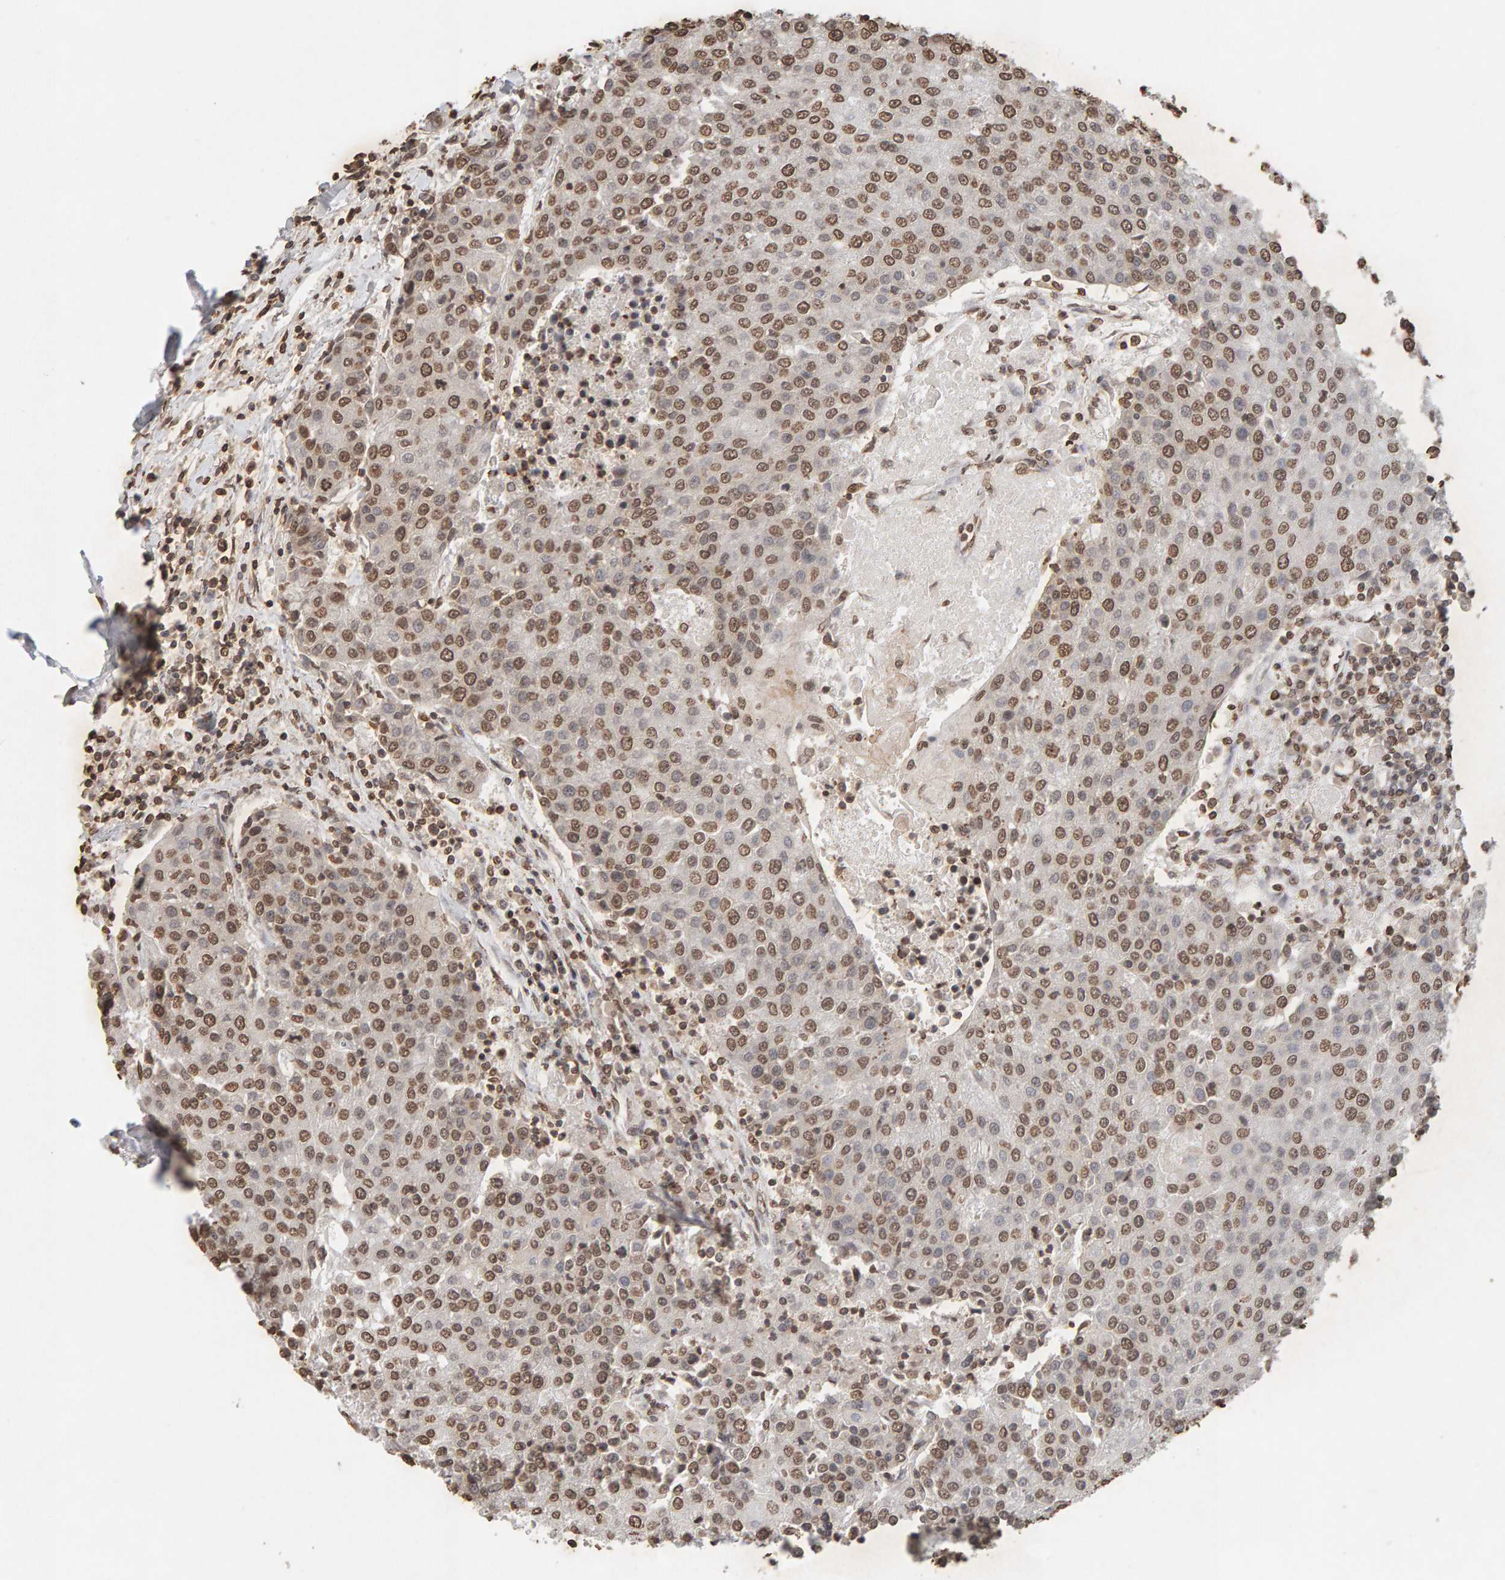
{"staining": {"intensity": "moderate", "quantity": ">75%", "location": "nuclear"}, "tissue": "urothelial cancer", "cell_type": "Tumor cells", "image_type": "cancer", "snomed": [{"axis": "morphology", "description": "Urothelial carcinoma, High grade"}, {"axis": "topography", "description": "Urinary bladder"}], "caption": "Immunohistochemical staining of high-grade urothelial carcinoma shows medium levels of moderate nuclear staining in about >75% of tumor cells.", "gene": "DNAJB5", "patient": {"sex": "female", "age": 85}}